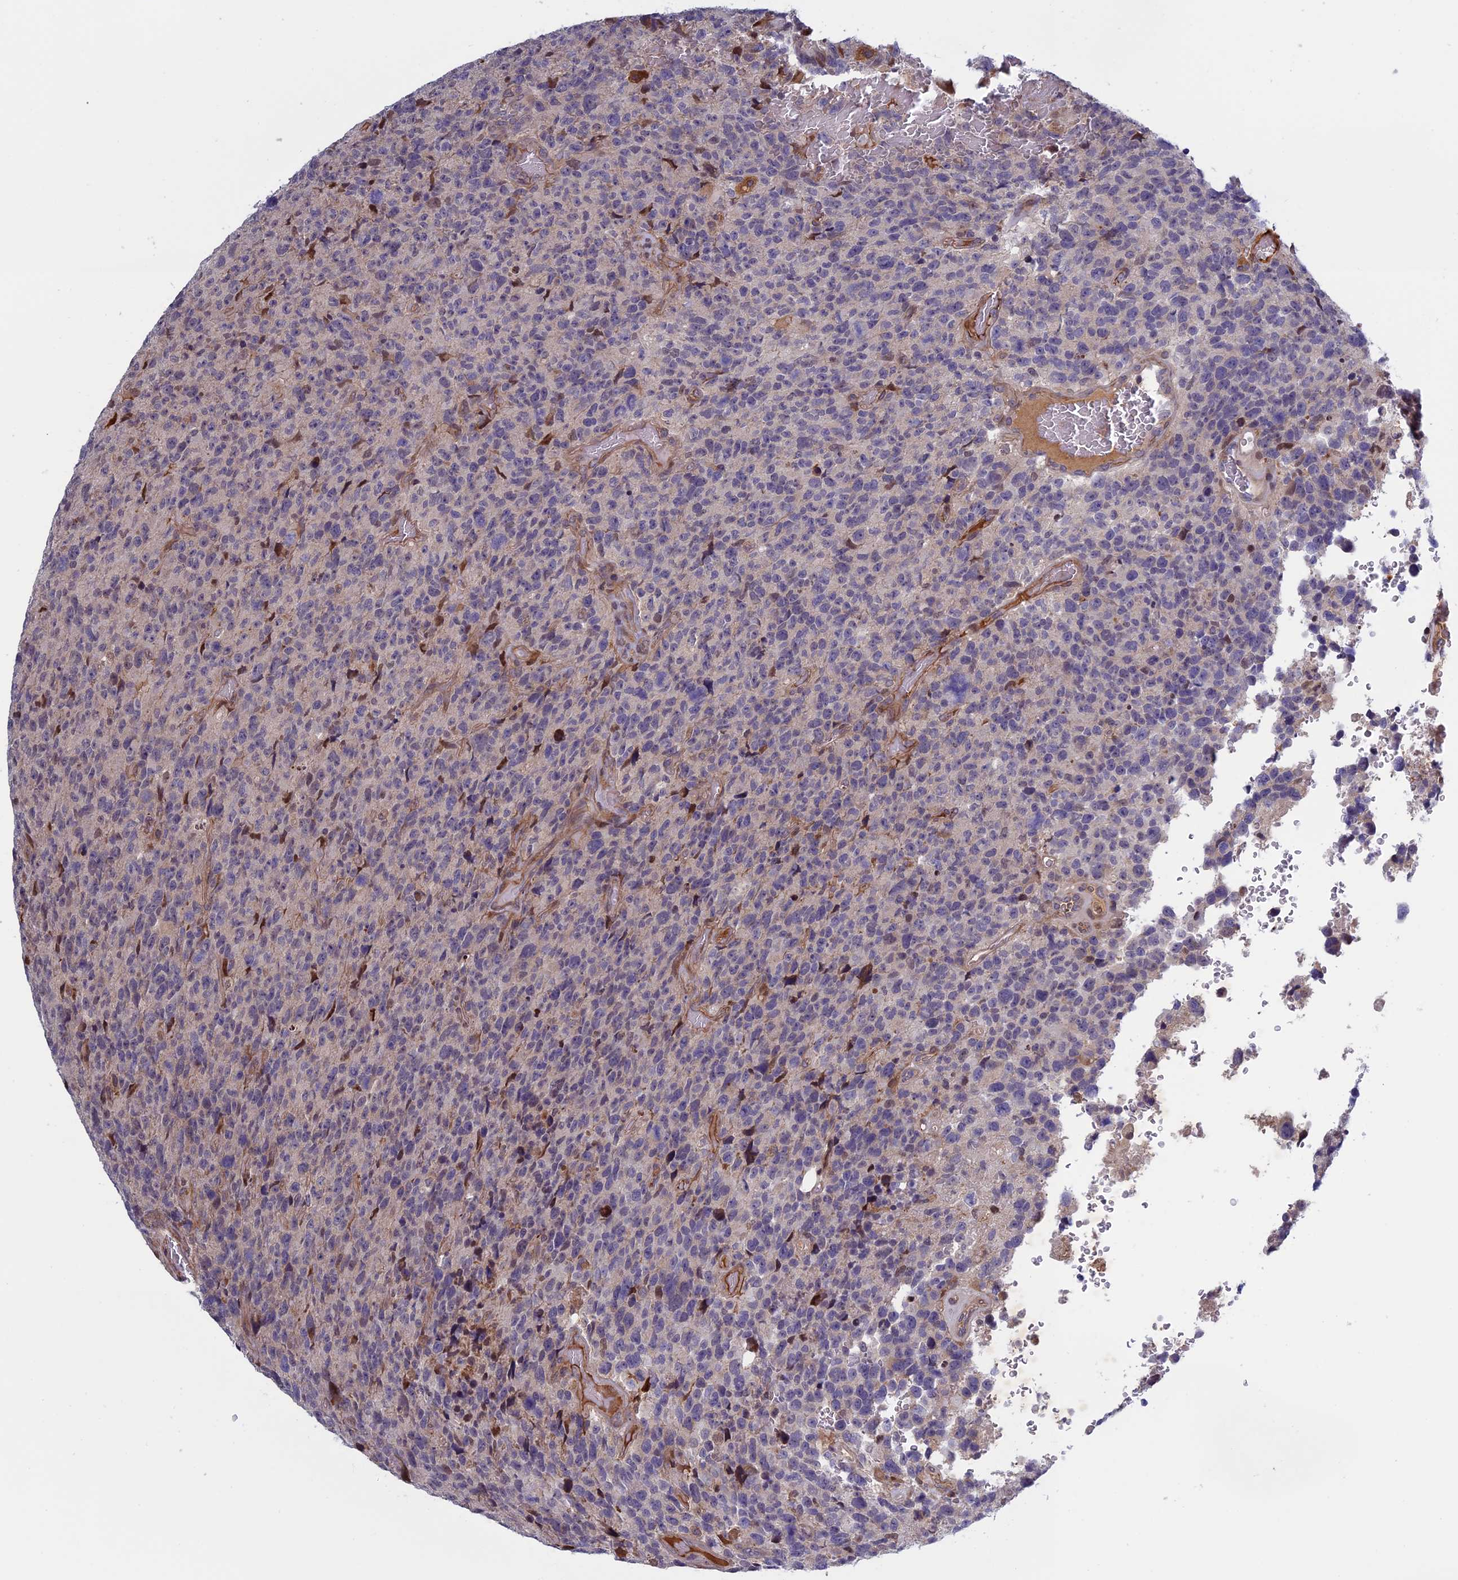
{"staining": {"intensity": "negative", "quantity": "none", "location": "none"}, "tissue": "glioma", "cell_type": "Tumor cells", "image_type": "cancer", "snomed": [{"axis": "morphology", "description": "Glioma, malignant, High grade"}, {"axis": "topography", "description": "Brain"}], "caption": "Glioma stained for a protein using IHC shows no staining tumor cells.", "gene": "FADS1", "patient": {"sex": "male", "age": 69}}